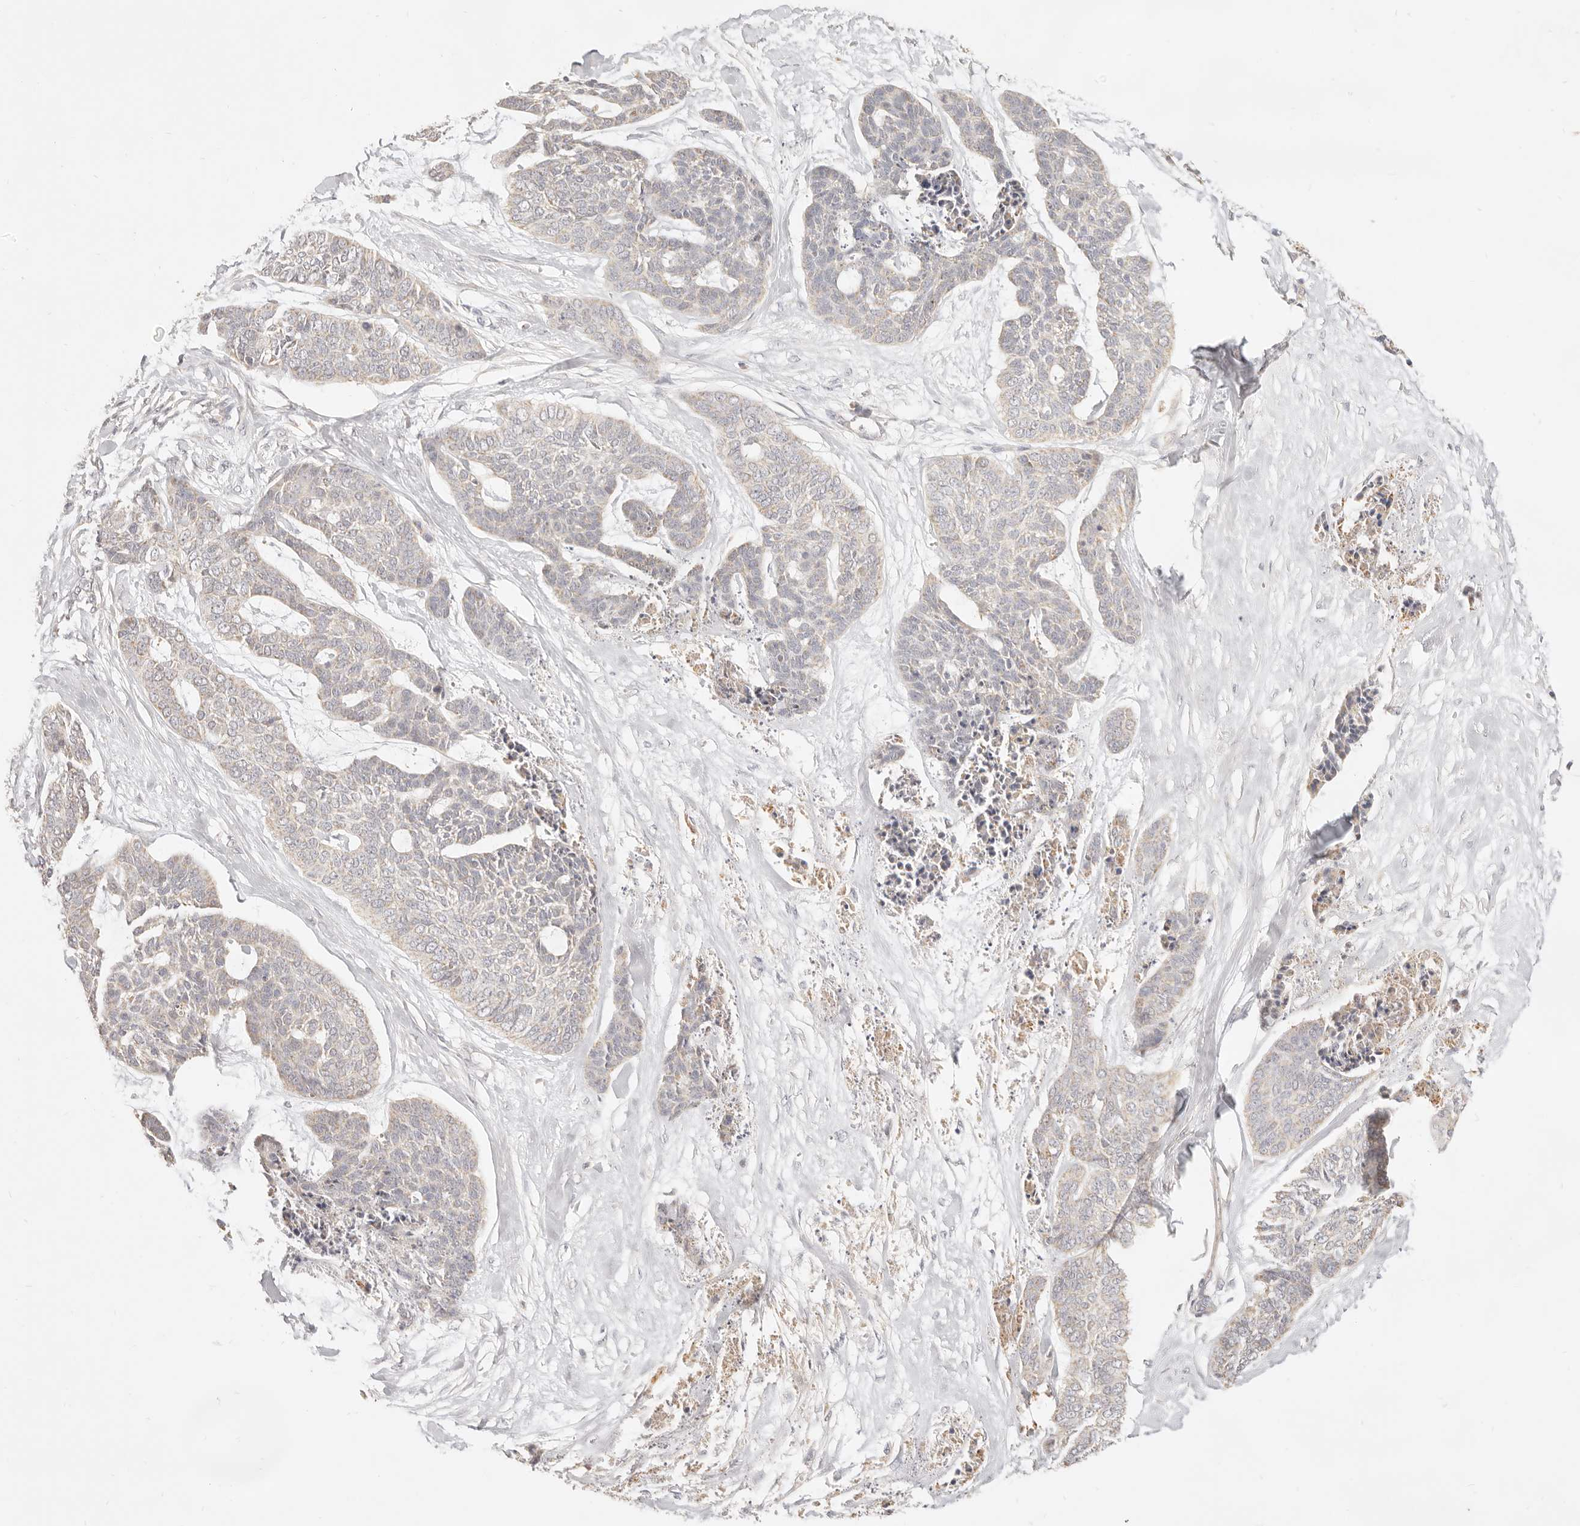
{"staining": {"intensity": "weak", "quantity": "<25%", "location": "cytoplasmic/membranous"}, "tissue": "skin cancer", "cell_type": "Tumor cells", "image_type": "cancer", "snomed": [{"axis": "morphology", "description": "Basal cell carcinoma"}, {"axis": "topography", "description": "Skin"}], "caption": "Tumor cells are negative for brown protein staining in skin basal cell carcinoma.", "gene": "CPLANE2", "patient": {"sex": "female", "age": 64}}